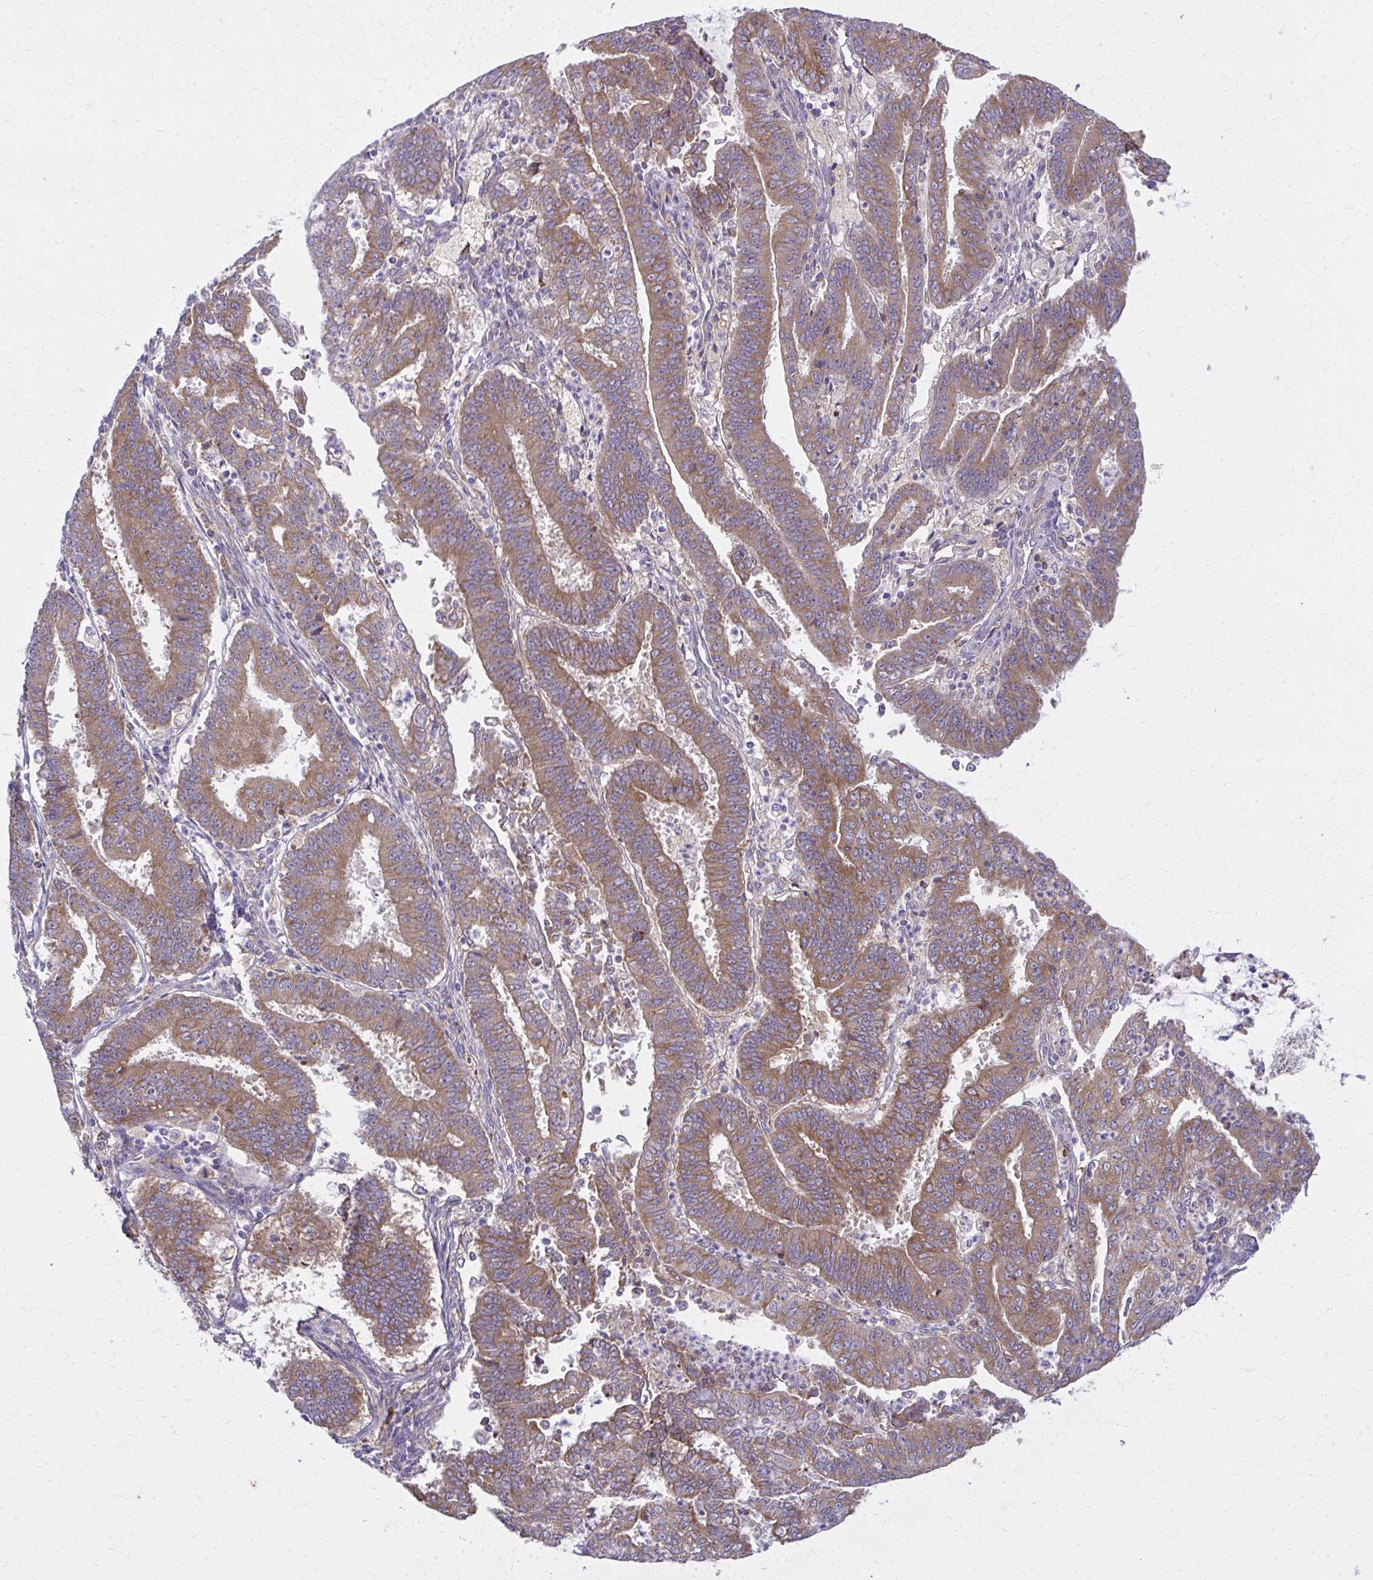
{"staining": {"intensity": "moderate", "quantity": ">75%", "location": "cytoplasmic/membranous"}, "tissue": "endometrial cancer", "cell_type": "Tumor cells", "image_type": "cancer", "snomed": [{"axis": "morphology", "description": "Adenocarcinoma, NOS"}, {"axis": "topography", "description": "Endometrium"}], "caption": "Human adenocarcinoma (endometrial) stained with a brown dye shows moderate cytoplasmic/membranous positive staining in about >75% of tumor cells.", "gene": "CEMP1", "patient": {"sex": "female", "age": 73}}